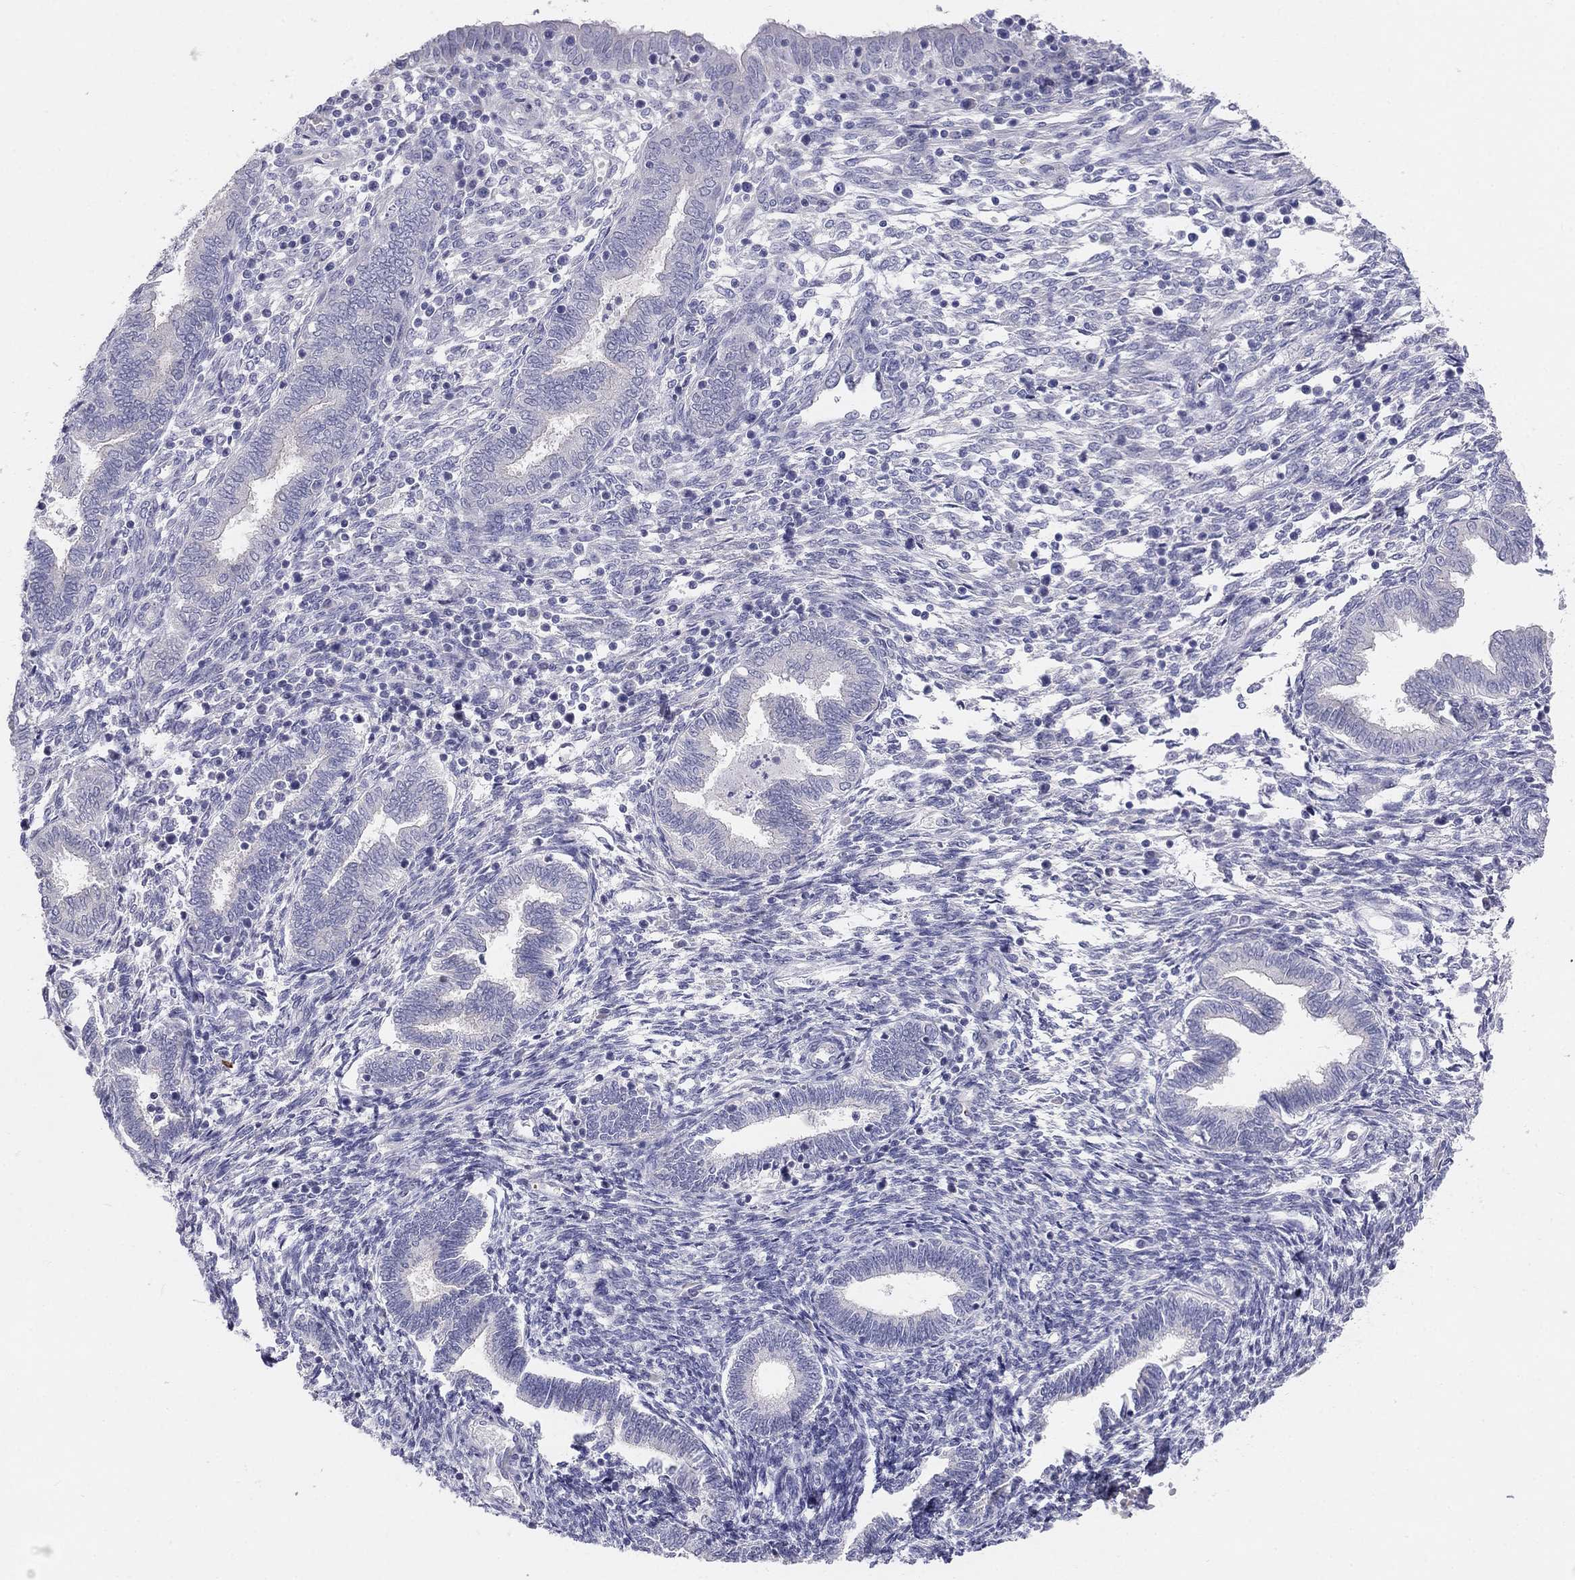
{"staining": {"intensity": "negative", "quantity": "none", "location": "none"}, "tissue": "endometrium", "cell_type": "Cells in endometrial stroma", "image_type": "normal", "snomed": [{"axis": "morphology", "description": "Normal tissue, NOS"}, {"axis": "topography", "description": "Endometrium"}], "caption": "DAB immunohistochemical staining of unremarkable endometrium reveals no significant expression in cells in endometrial stroma.", "gene": "MGAT4C", "patient": {"sex": "female", "age": 42}}